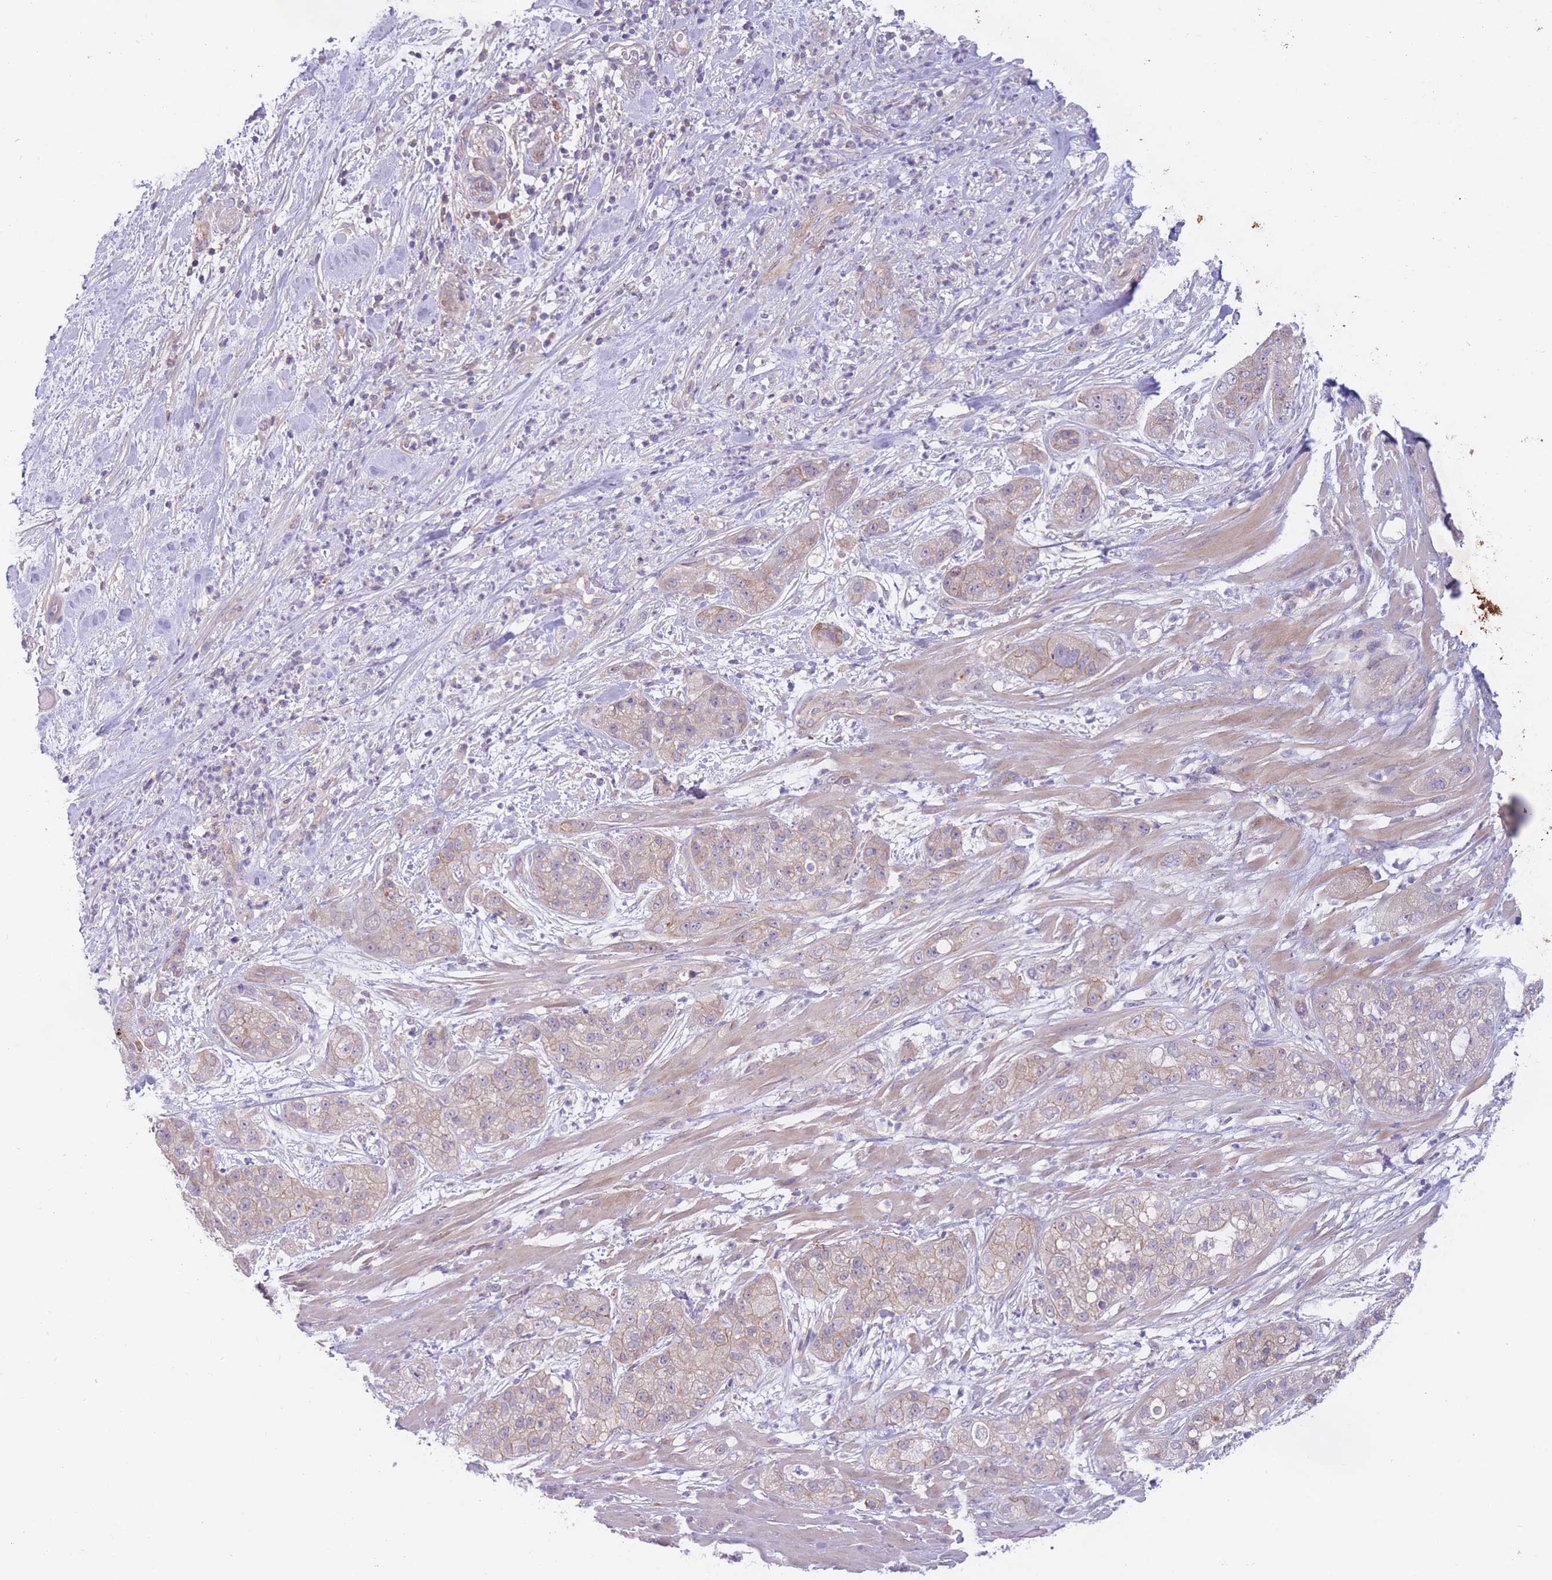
{"staining": {"intensity": "weak", "quantity": ">75%", "location": "cytoplasmic/membranous"}, "tissue": "pancreatic cancer", "cell_type": "Tumor cells", "image_type": "cancer", "snomed": [{"axis": "morphology", "description": "Adenocarcinoma, NOS"}, {"axis": "topography", "description": "Pancreas"}], "caption": "Immunohistochemical staining of pancreatic adenocarcinoma shows low levels of weak cytoplasmic/membranous staining in about >75% of tumor cells. The staining was performed using DAB, with brown indicating positive protein expression. Nuclei are stained blue with hematoxylin.", "gene": "WDR93", "patient": {"sex": "female", "age": 78}}